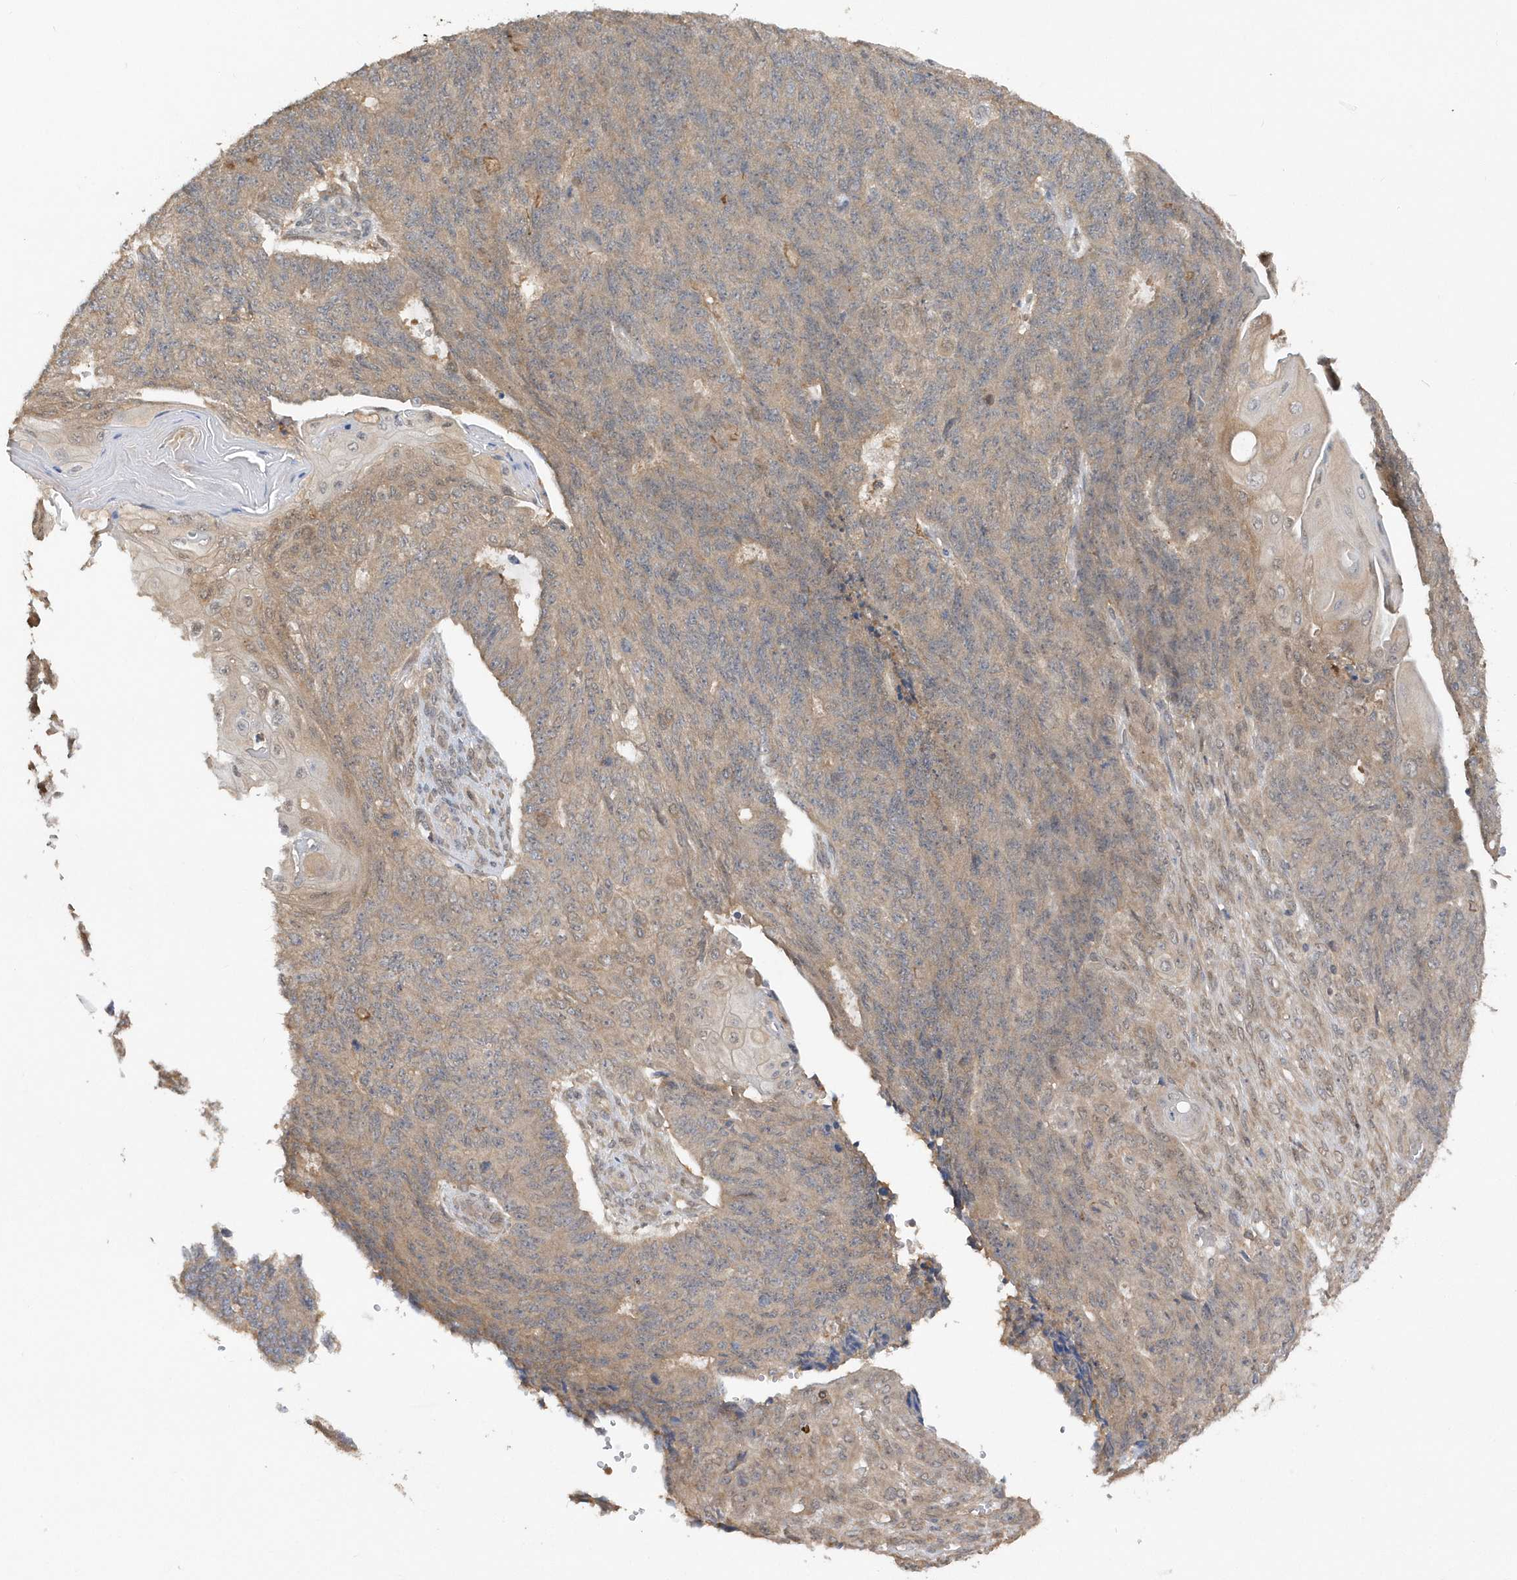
{"staining": {"intensity": "weak", "quantity": "25%-75%", "location": "cytoplasmic/membranous"}, "tissue": "endometrial cancer", "cell_type": "Tumor cells", "image_type": "cancer", "snomed": [{"axis": "morphology", "description": "Adenocarcinoma, NOS"}, {"axis": "topography", "description": "Endometrium"}], "caption": "High-power microscopy captured an IHC photomicrograph of endometrial cancer, revealing weak cytoplasmic/membranous positivity in approximately 25%-75% of tumor cells.", "gene": "RPE", "patient": {"sex": "female", "age": 32}}